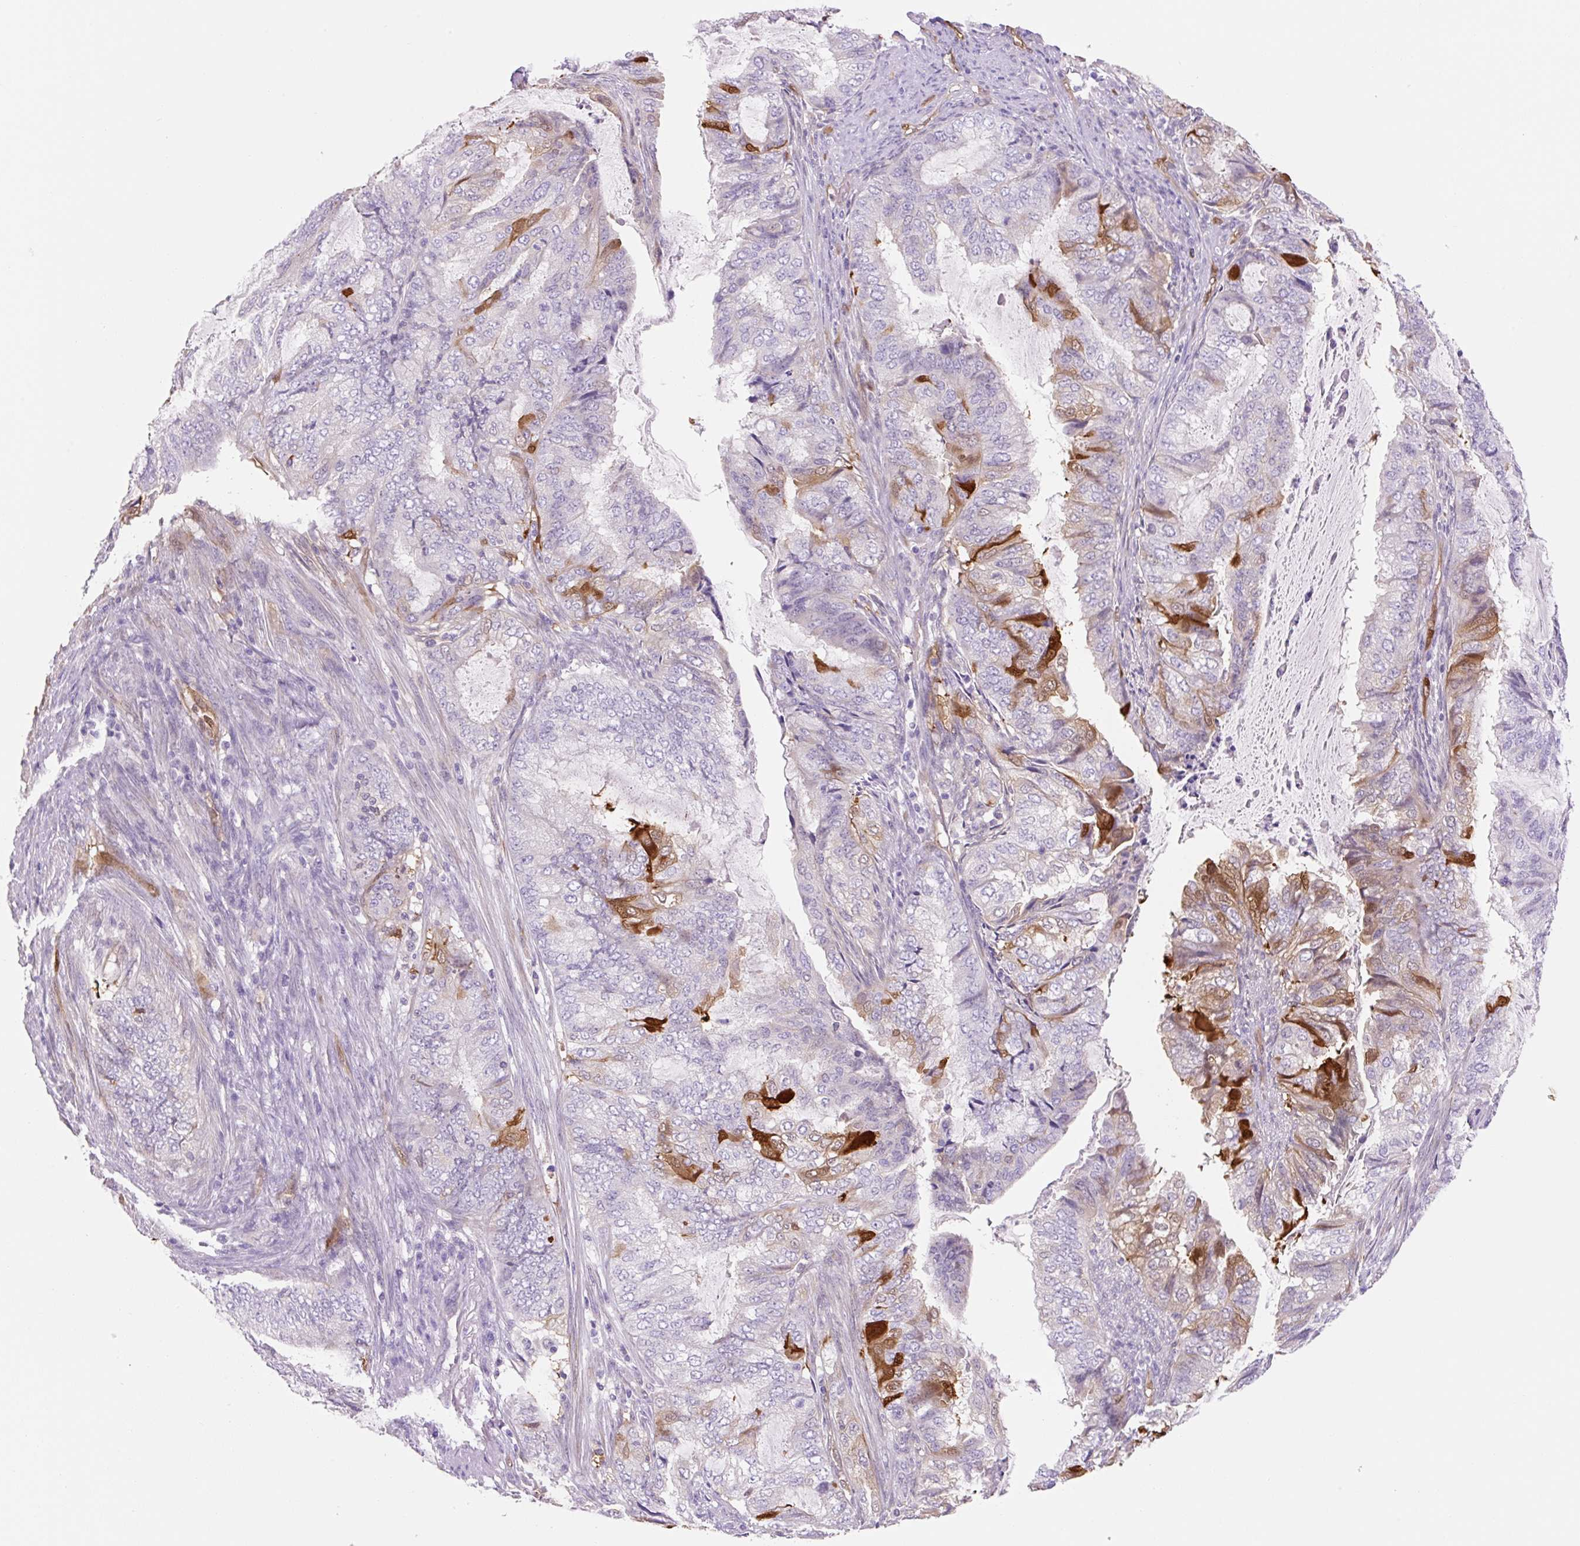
{"staining": {"intensity": "strong", "quantity": "<25%", "location": "cytoplasmic/membranous"}, "tissue": "endometrial cancer", "cell_type": "Tumor cells", "image_type": "cancer", "snomed": [{"axis": "morphology", "description": "Adenocarcinoma, NOS"}, {"axis": "topography", "description": "Endometrium"}], "caption": "A micrograph of human endometrial cancer stained for a protein reveals strong cytoplasmic/membranous brown staining in tumor cells.", "gene": "FABP5", "patient": {"sex": "female", "age": 51}}